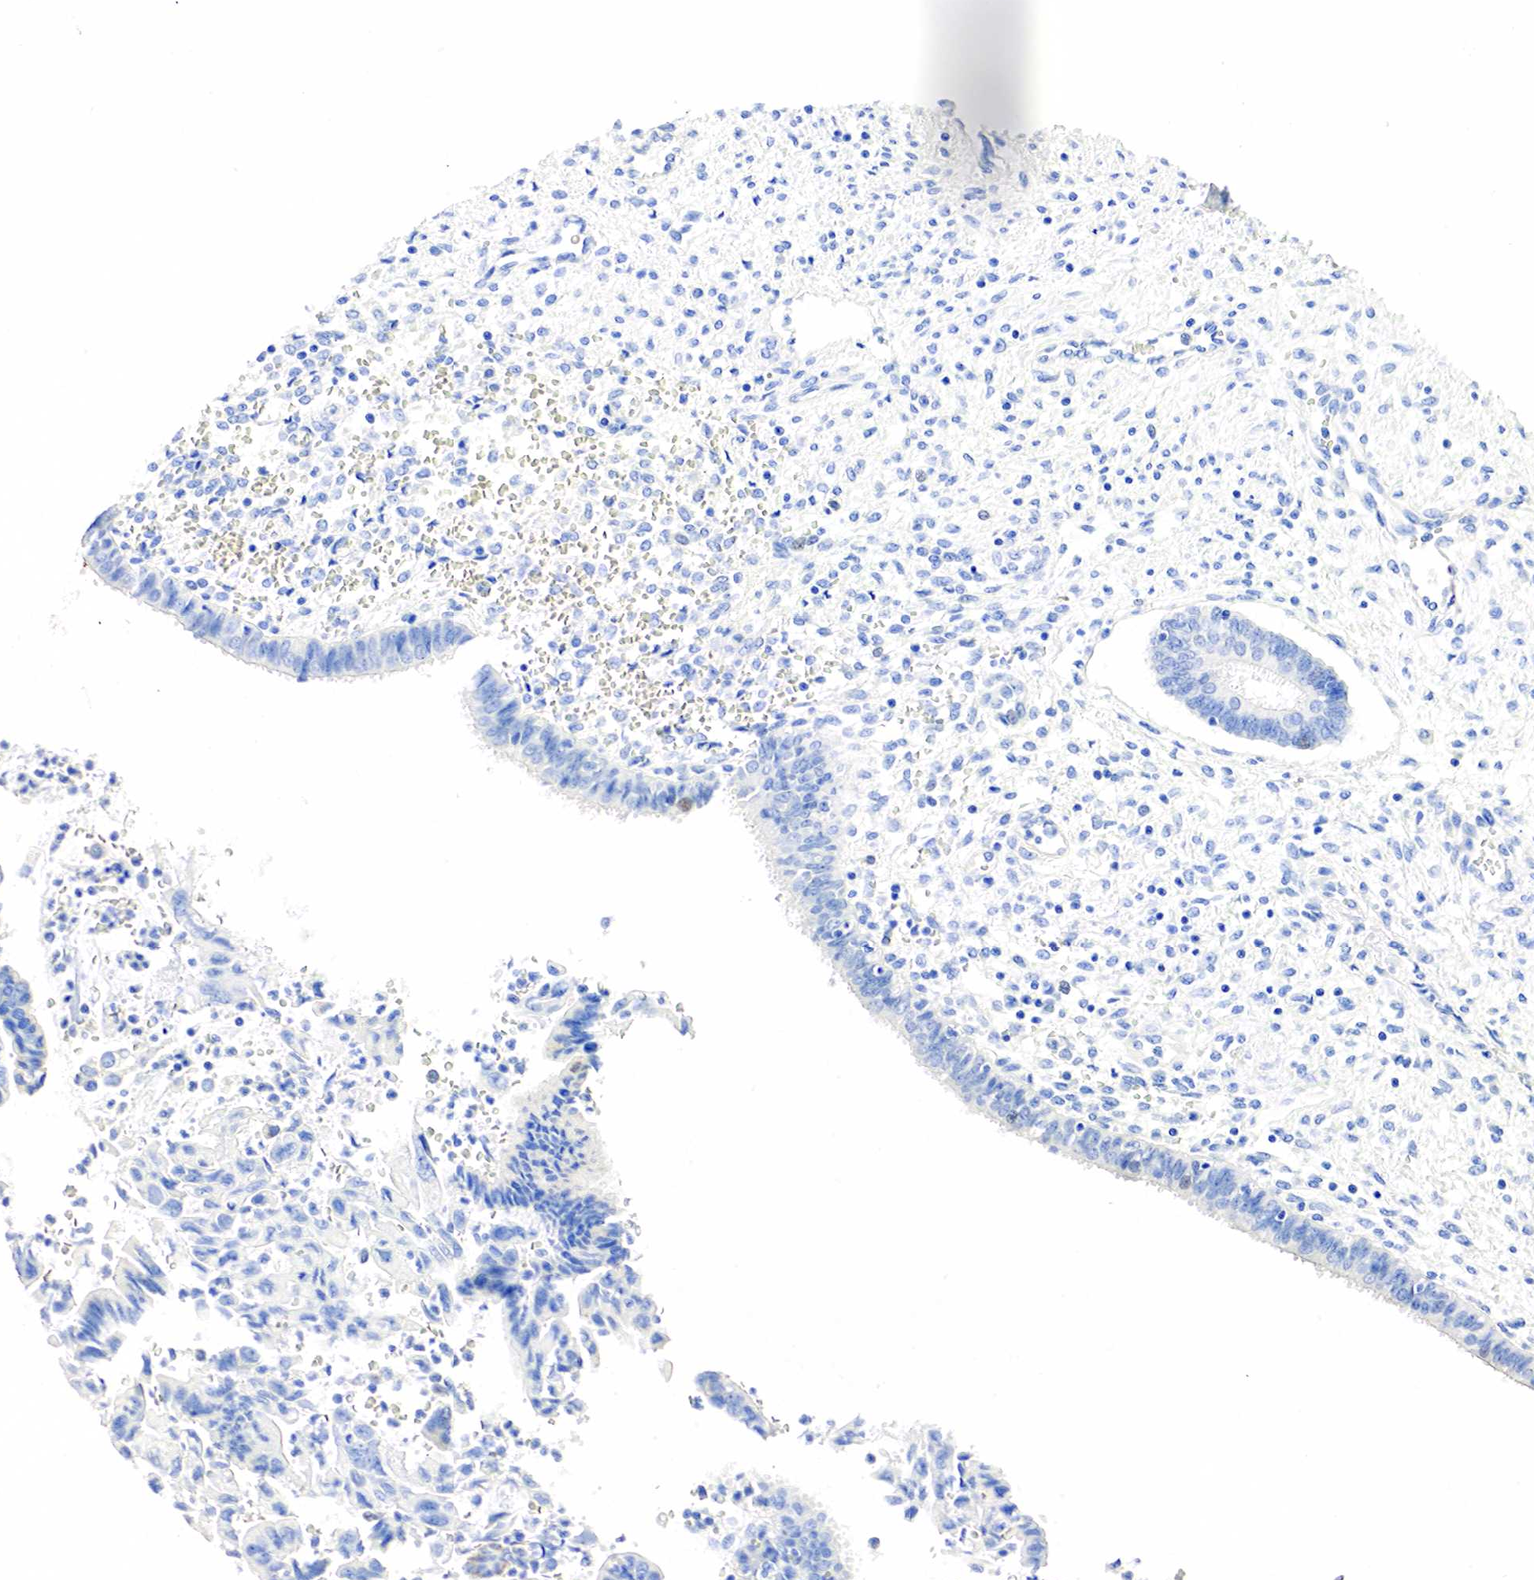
{"staining": {"intensity": "negative", "quantity": "none", "location": "none"}, "tissue": "cervical cancer", "cell_type": "Tumor cells", "image_type": "cancer", "snomed": [{"axis": "morphology", "description": "Normal tissue, NOS"}, {"axis": "morphology", "description": "Adenocarcinoma, NOS"}, {"axis": "topography", "description": "Cervix"}], "caption": "Immunohistochemical staining of cervical cancer displays no significant expression in tumor cells.", "gene": "SST", "patient": {"sex": "female", "age": 34}}